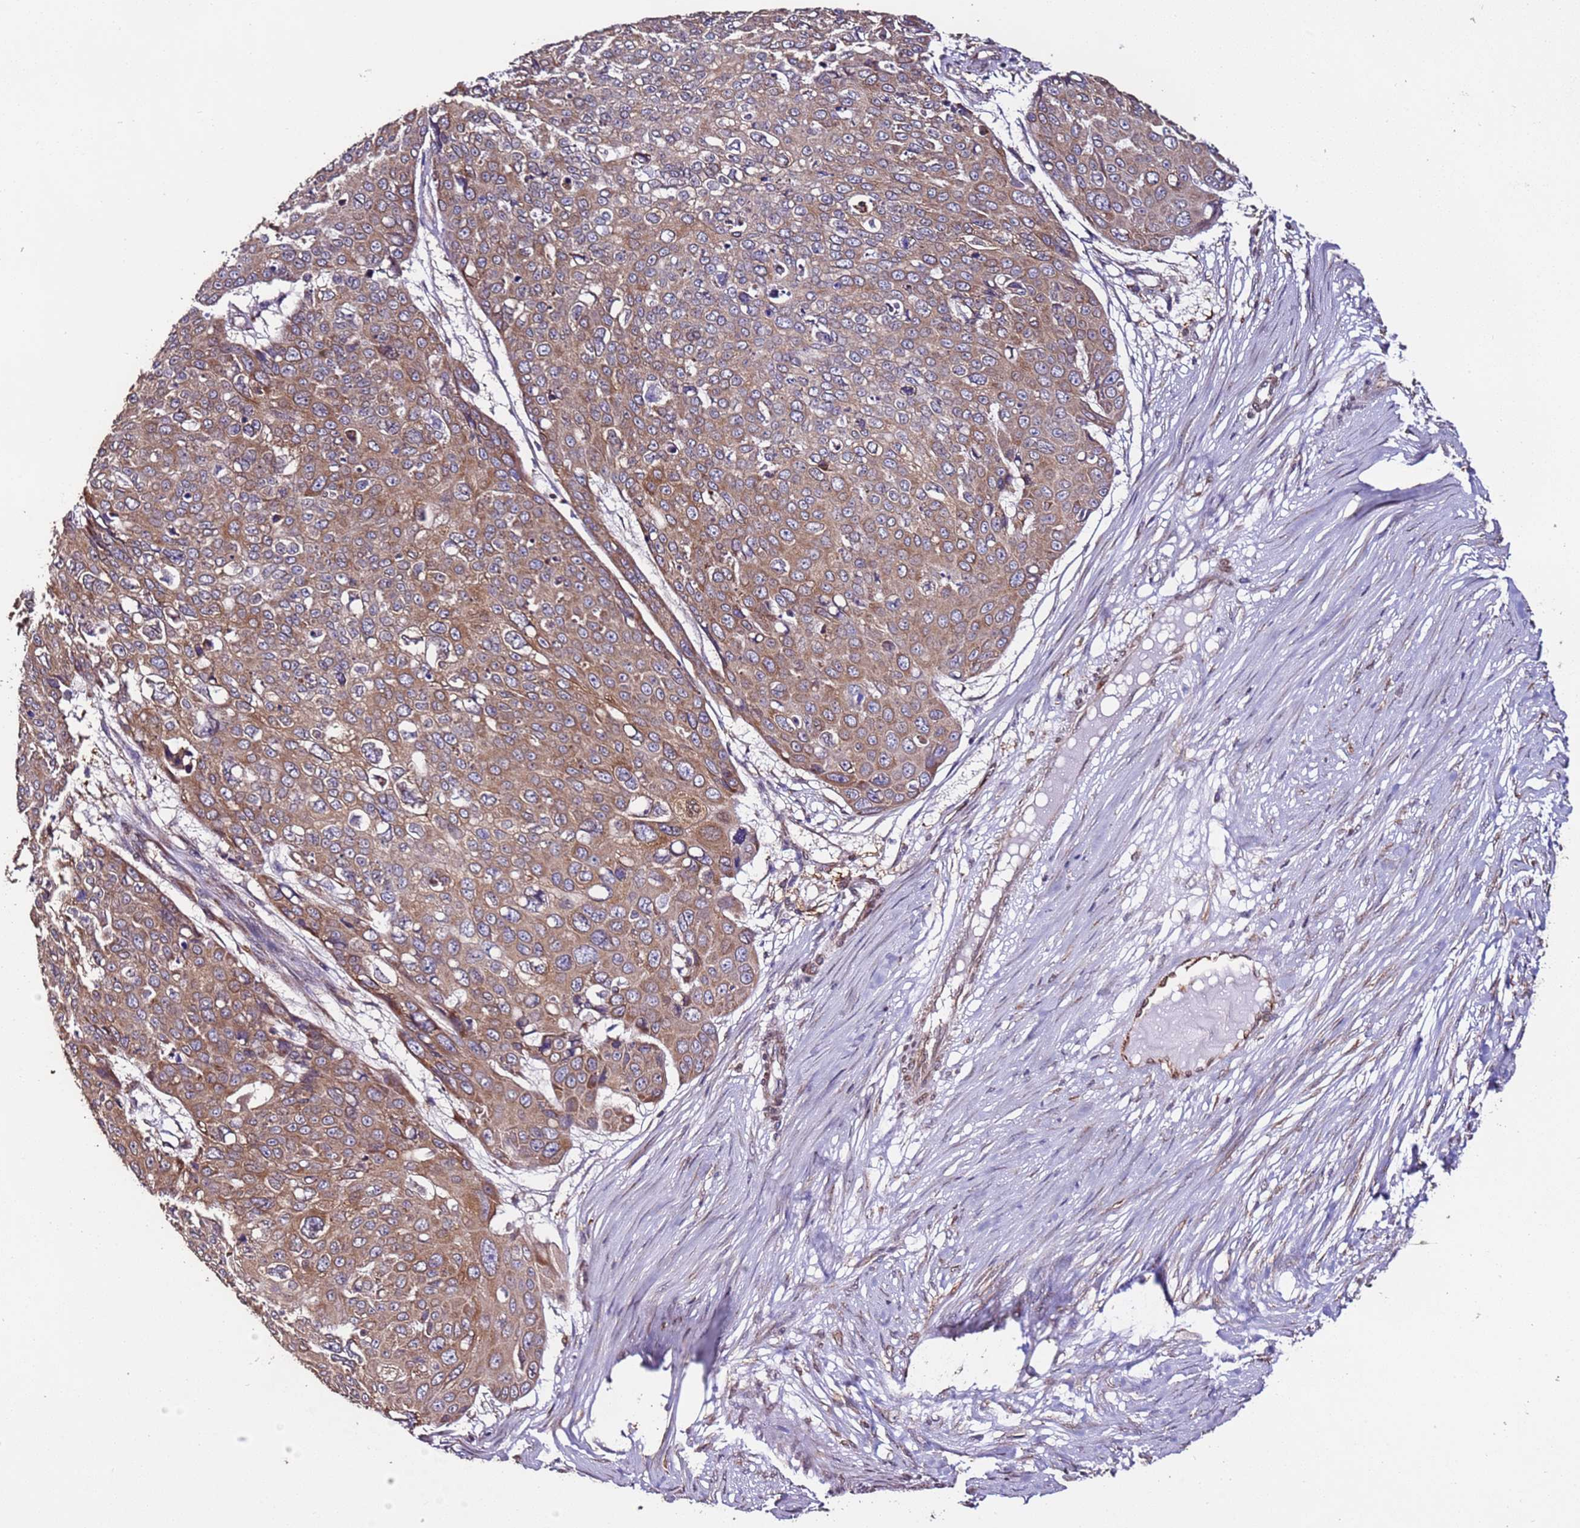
{"staining": {"intensity": "moderate", "quantity": ">75%", "location": "cytoplasmic/membranous"}, "tissue": "skin cancer", "cell_type": "Tumor cells", "image_type": "cancer", "snomed": [{"axis": "morphology", "description": "Squamous cell carcinoma, NOS"}, {"axis": "topography", "description": "Skin"}], "caption": "A photomicrograph showing moderate cytoplasmic/membranous staining in approximately >75% of tumor cells in skin squamous cell carcinoma, as visualized by brown immunohistochemical staining.", "gene": "SLC41A3", "patient": {"sex": "male", "age": 71}}